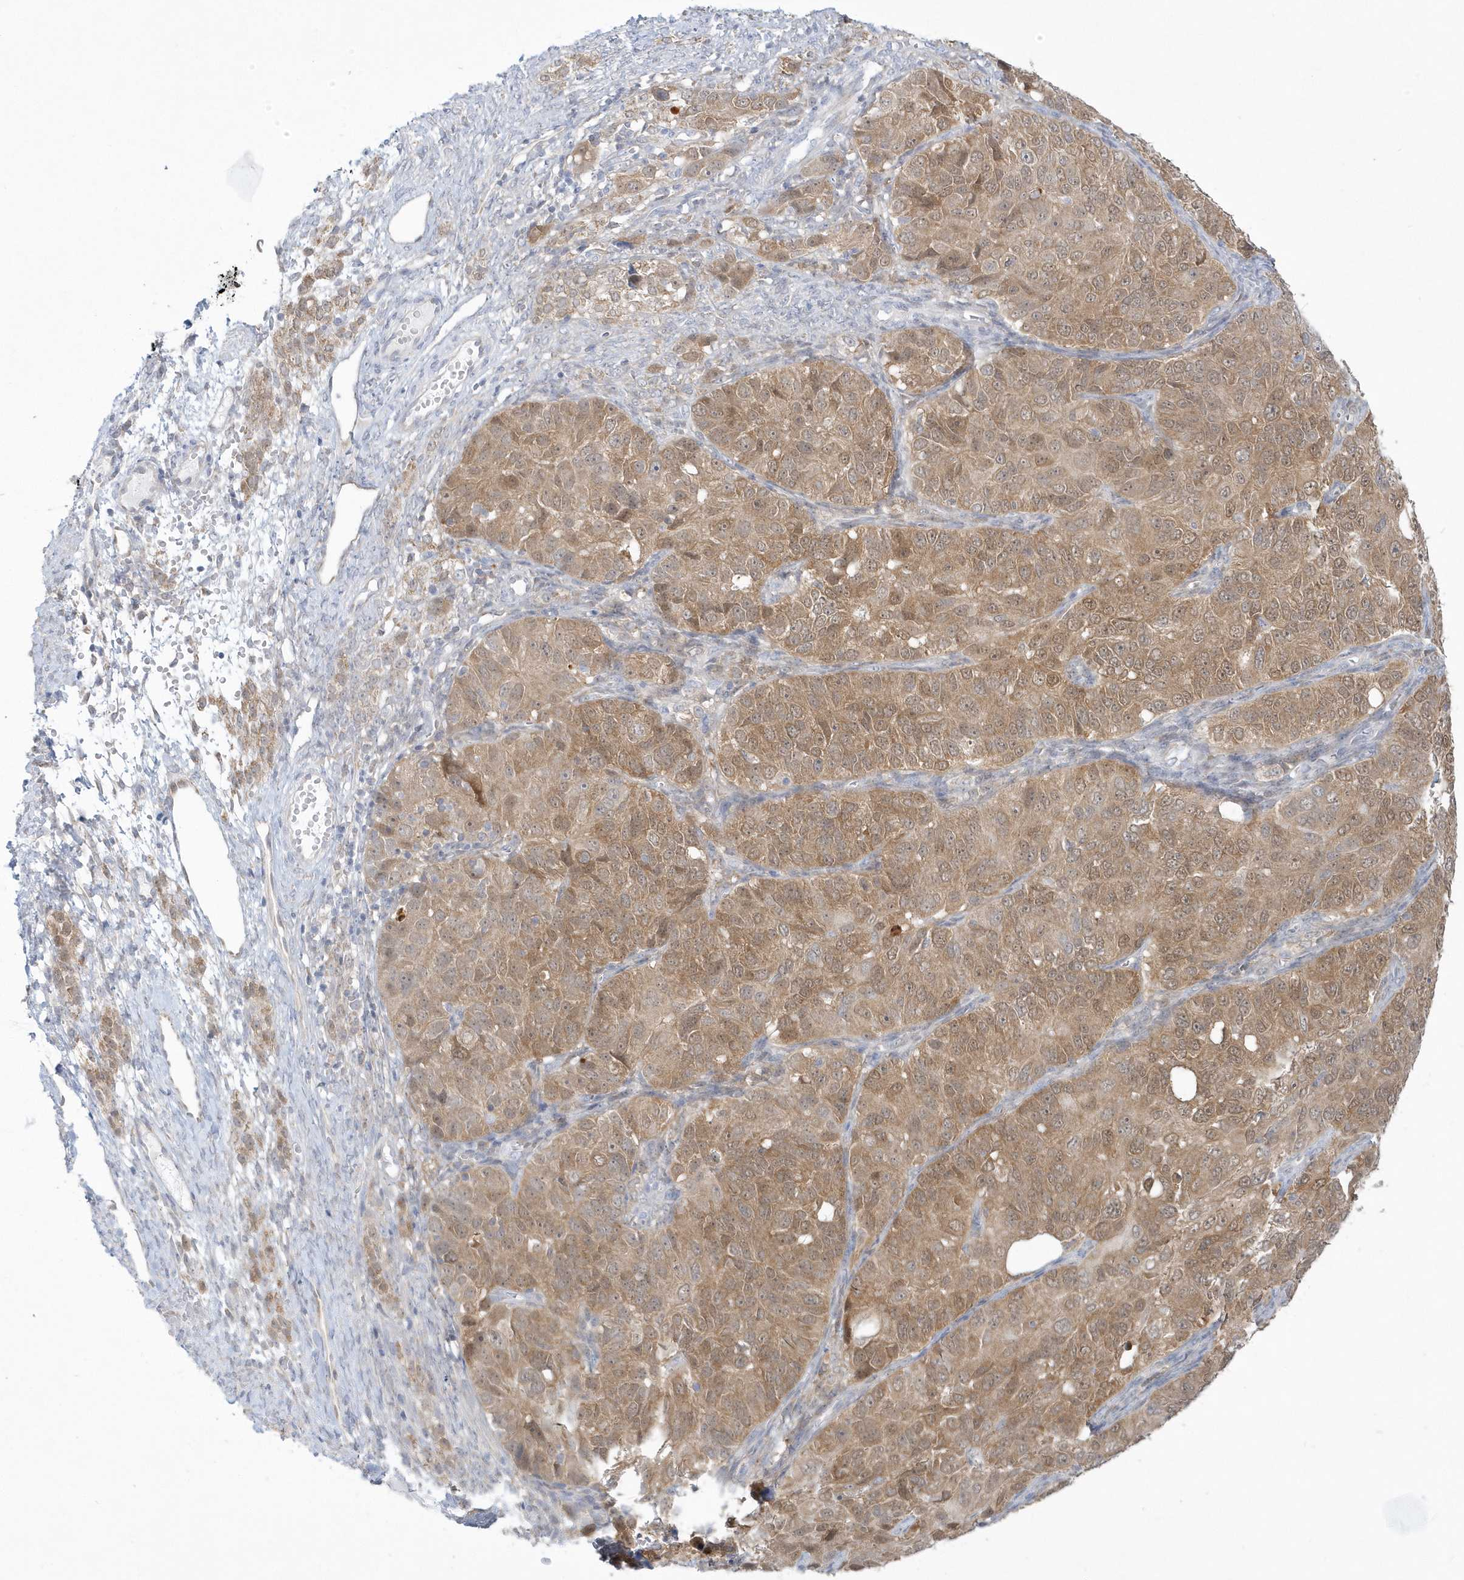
{"staining": {"intensity": "moderate", "quantity": ">75%", "location": "cytoplasmic/membranous,nuclear"}, "tissue": "ovarian cancer", "cell_type": "Tumor cells", "image_type": "cancer", "snomed": [{"axis": "morphology", "description": "Carcinoma, endometroid"}, {"axis": "topography", "description": "Ovary"}], "caption": "Protein staining of ovarian cancer tissue exhibits moderate cytoplasmic/membranous and nuclear expression in about >75% of tumor cells.", "gene": "PCBD1", "patient": {"sex": "female", "age": 51}}